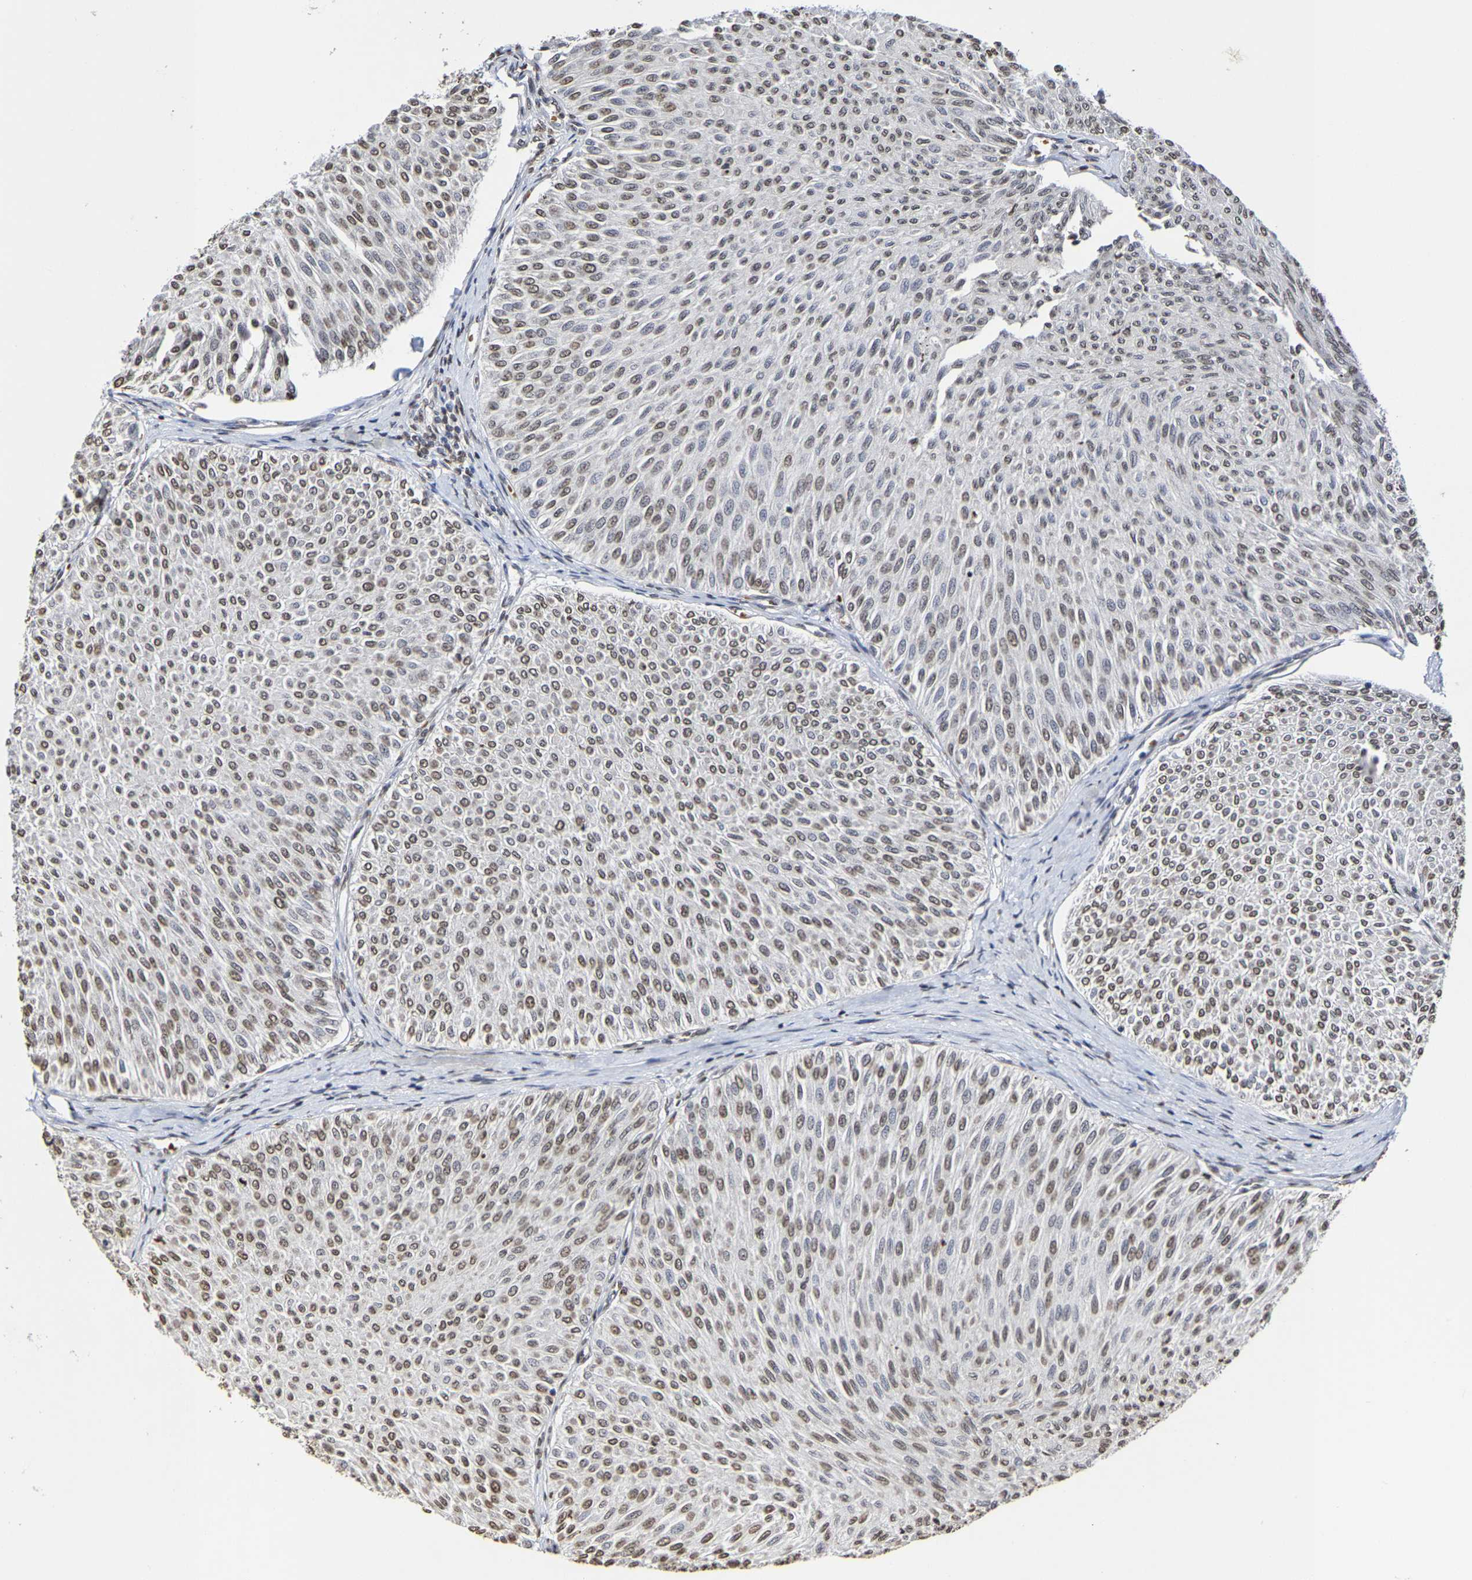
{"staining": {"intensity": "moderate", "quantity": ">75%", "location": "nuclear"}, "tissue": "urothelial cancer", "cell_type": "Tumor cells", "image_type": "cancer", "snomed": [{"axis": "morphology", "description": "Urothelial carcinoma, Low grade"}, {"axis": "topography", "description": "Urinary bladder"}], "caption": "Human urothelial cancer stained for a protein (brown) shows moderate nuclear positive positivity in approximately >75% of tumor cells.", "gene": "ATF4", "patient": {"sex": "male", "age": 78}}